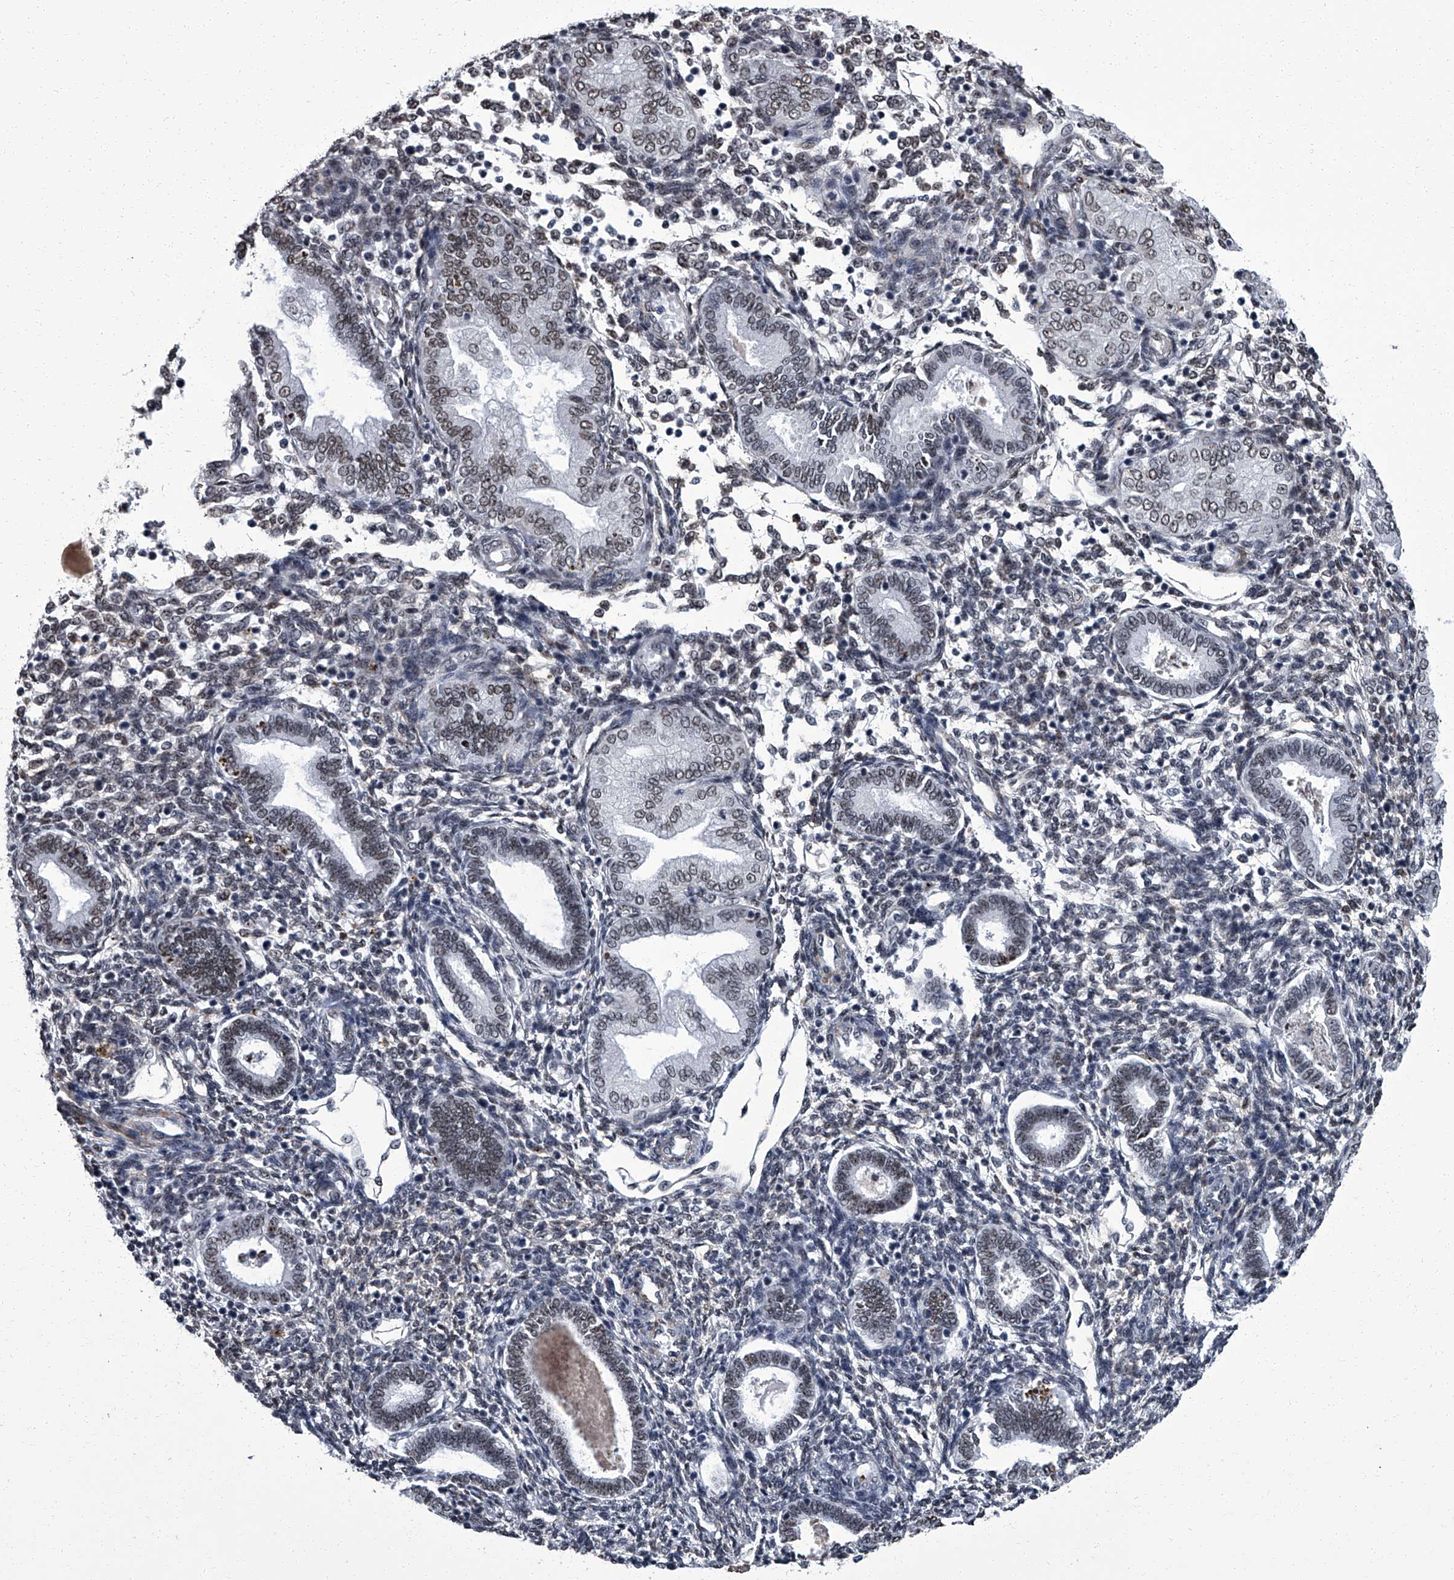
{"staining": {"intensity": "negative", "quantity": "none", "location": "none"}, "tissue": "endometrium", "cell_type": "Cells in endometrial stroma", "image_type": "normal", "snomed": [{"axis": "morphology", "description": "Normal tissue, NOS"}, {"axis": "topography", "description": "Endometrium"}], "caption": "High power microscopy histopathology image of an IHC histopathology image of normal endometrium, revealing no significant positivity in cells in endometrial stroma.", "gene": "ZNF518B", "patient": {"sex": "female", "age": 53}}